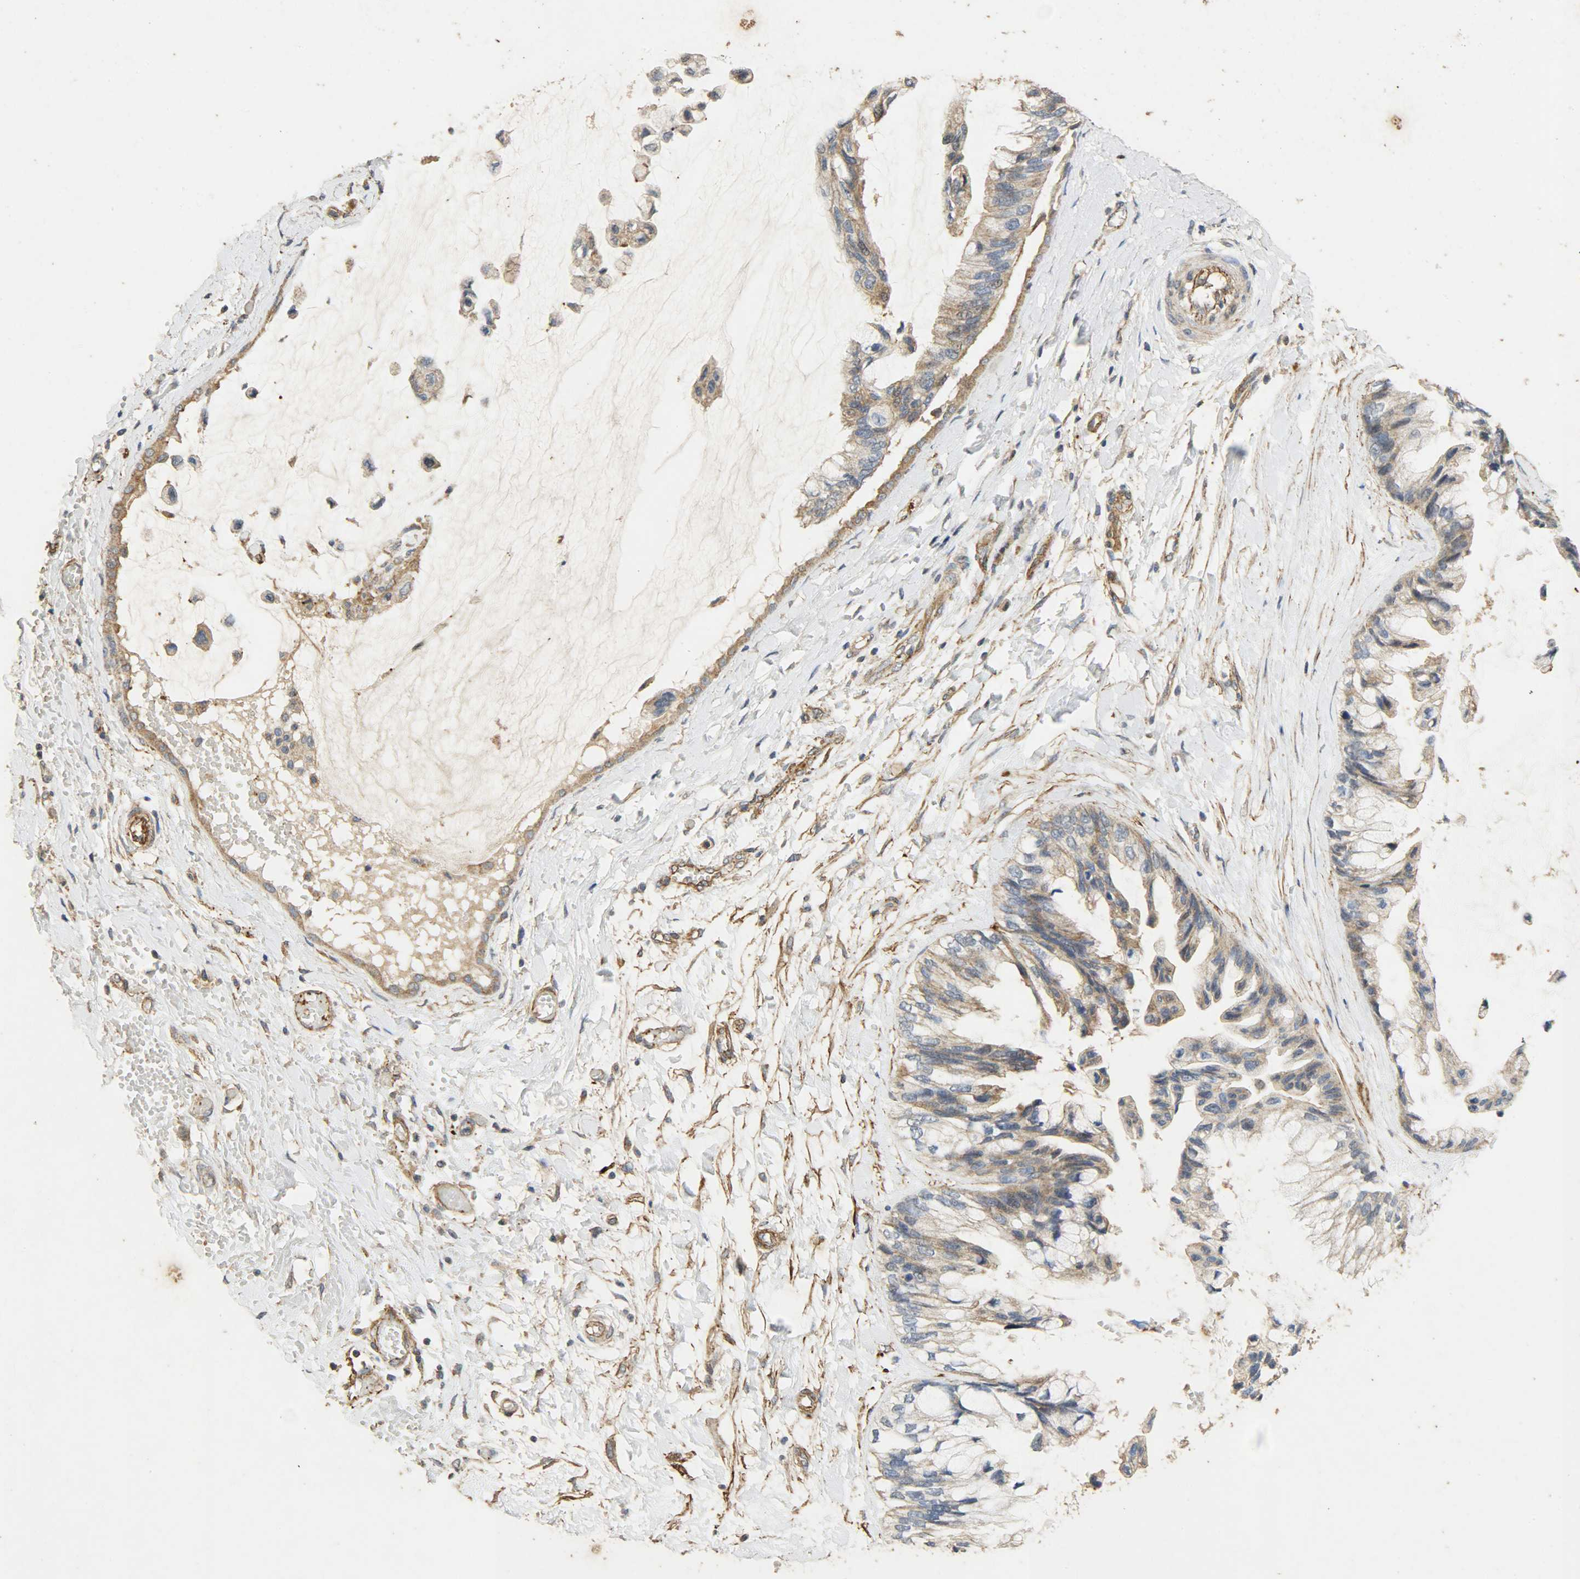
{"staining": {"intensity": "weak", "quantity": ">75%", "location": "cytoplasmic/membranous"}, "tissue": "ovarian cancer", "cell_type": "Tumor cells", "image_type": "cancer", "snomed": [{"axis": "morphology", "description": "Cystadenocarcinoma, mucinous, NOS"}, {"axis": "topography", "description": "Ovary"}], "caption": "This is an image of immunohistochemistry staining of ovarian cancer (mucinous cystadenocarcinoma), which shows weak positivity in the cytoplasmic/membranous of tumor cells.", "gene": "TPM4", "patient": {"sex": "female", "age": 39}}